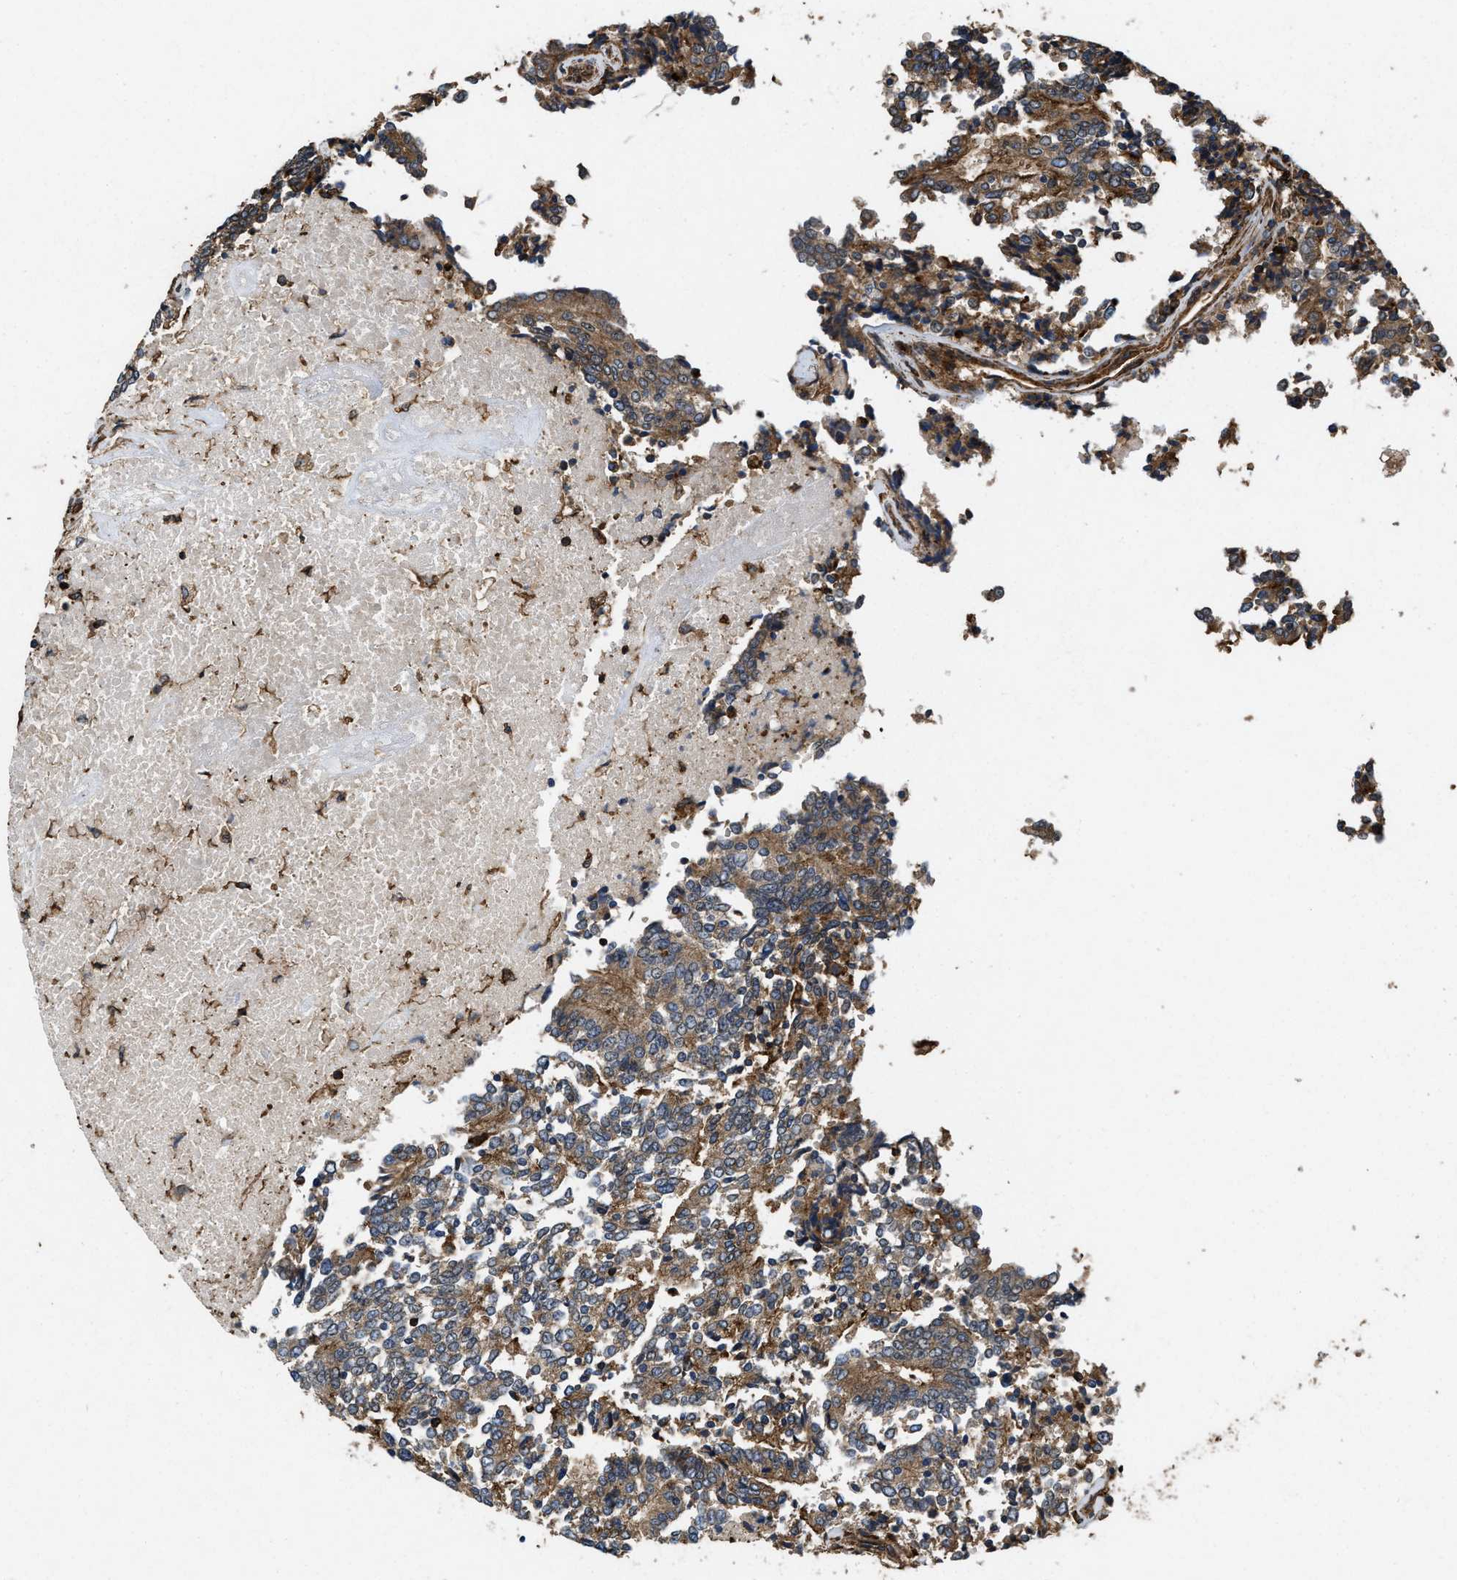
{"staining": {"intensity": "moderate", "quantity": ">75%", "location": "cytoplasmic/membranous"}, "tissue": "prostate cancer", "cell_type": "Tumor cells", "image_type": "cancer", "snomed": [{"axis": "morphology", "description": "Normal tissue, NOS"}, {"axis": "morphology", "description": "Adenocarcinoma, High grade"}, {"axis": "topography", "description": "Prostate"}, {"axis": "topography", "description": "Seminal veicle"}], "caption": "Prostate adenocarcinoma (high-grade) was stained to show a protein in brown. There is medium levels of moderate cytoplasmic/membranous staining in approximately >75% of tumor cells.", "gene": "LINGO2", "patient": {"sex": "male", "age": 55}}